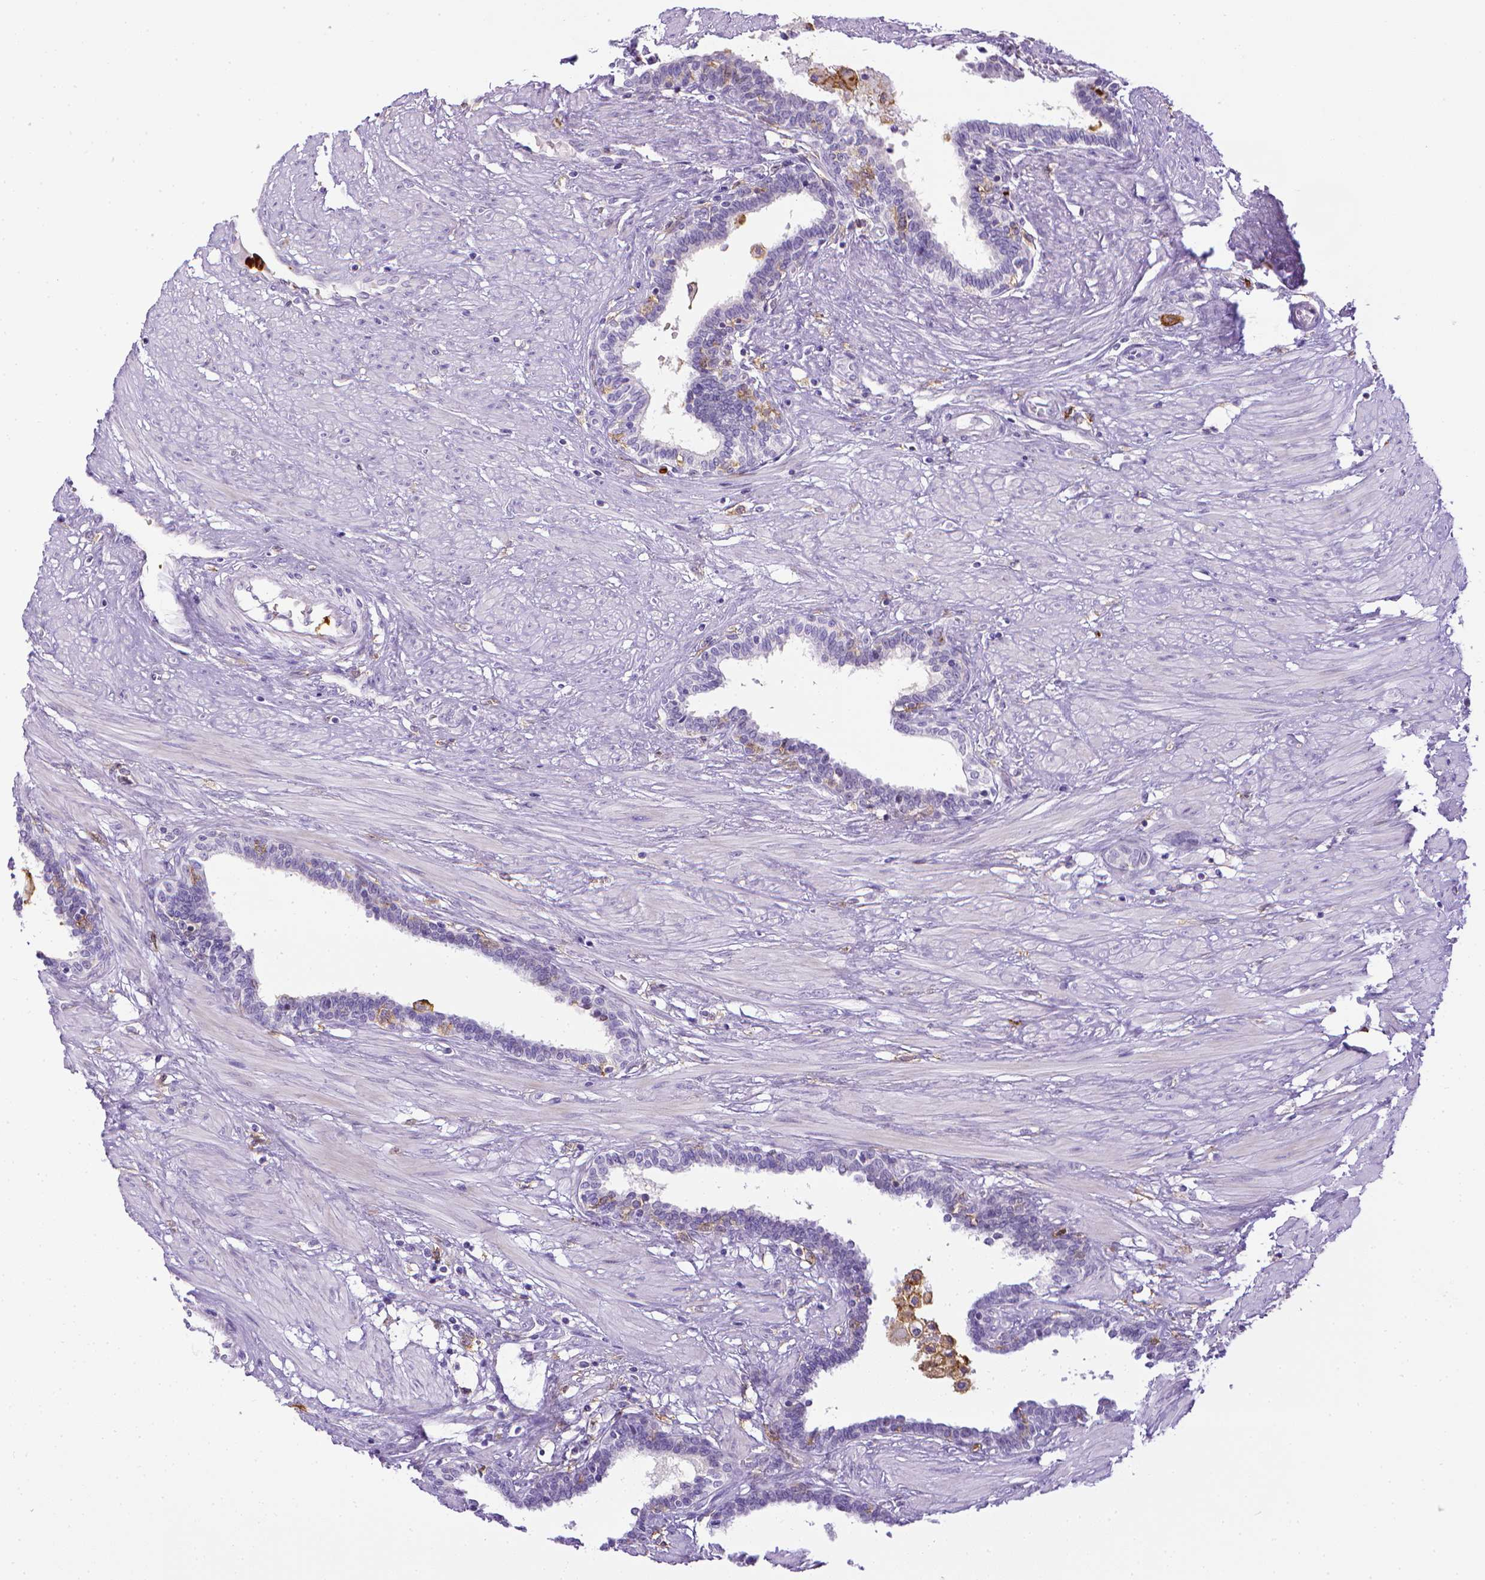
{"staining": {"intensity": "negative", "quantity": "none", "location": "none"}, "tissue": "prostate", "cell_type": "Glandular cells", "image_type": "normal", "snomed": [{"axis": "morphology", "description": "Normal tissue, NOS"}, {"axis": "topography", "description": "Prostate"}], "caption": "There is no significant staining in glandular cells of prostate. (DAB immunohistochemistry (IHC) with hematoxylin counter stain).", "gene": "ITGAM", "patient": {"sex": "male", "age": 55}}